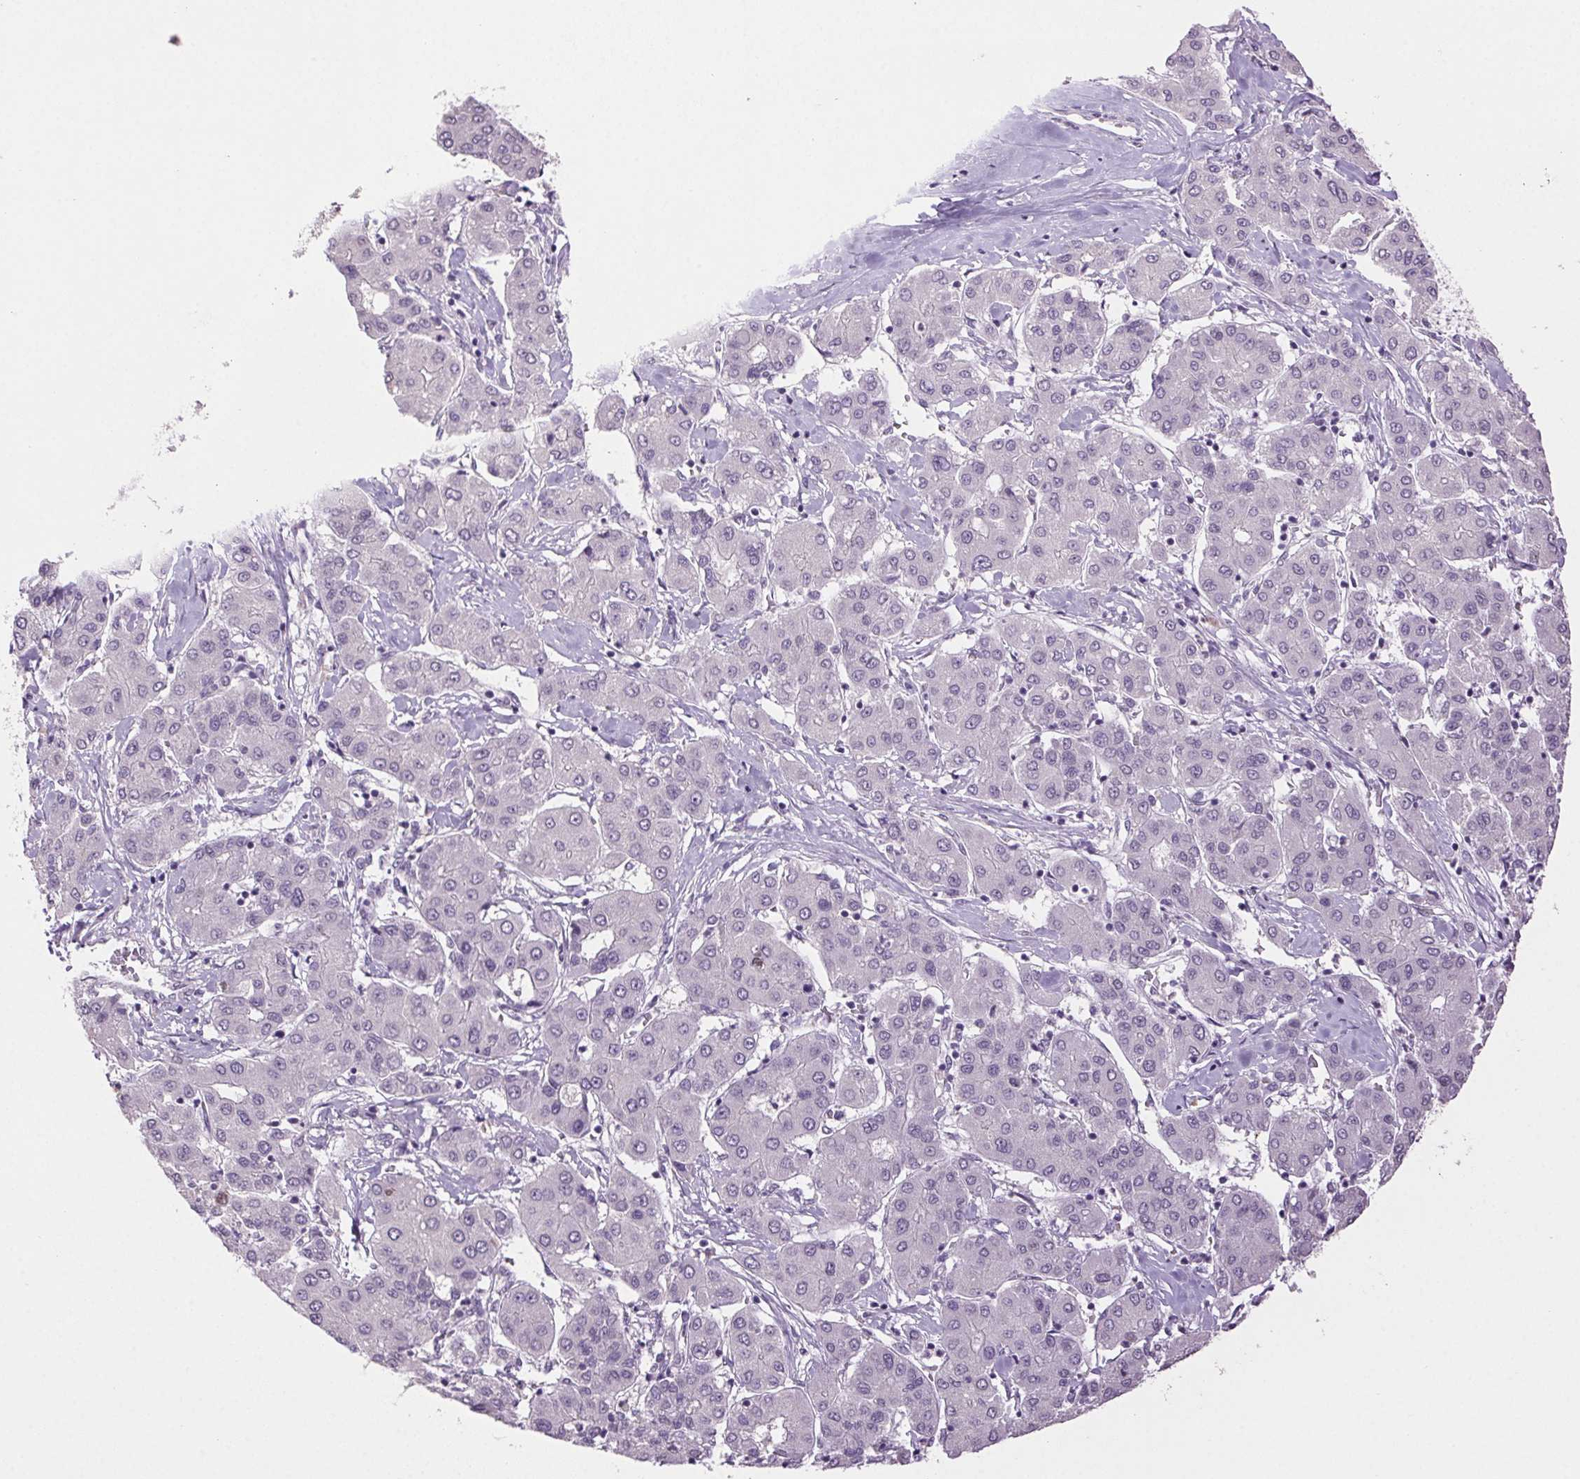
{"staining": {"intensity": "negative", "quantity": "none", "location": "none"}, "tissue": "liver cancer", "cell_type": "Tumor cells", "image_type": "cancer", "snomed": [{"axis": "morphology", "description": "Carcinoma, Hepatocellular, NOS"}, {"axis": "topography", "description": "Liver"}], "caption": "Image shows no significant protein expression in tumor cells of liver cancer (hepatocellular carcinoma). (DAB (3,3'-diaminobenzidine) IHC, high magnification).", "gene": "CLDN10", "patient": {"sex": "male", "age": 65}}